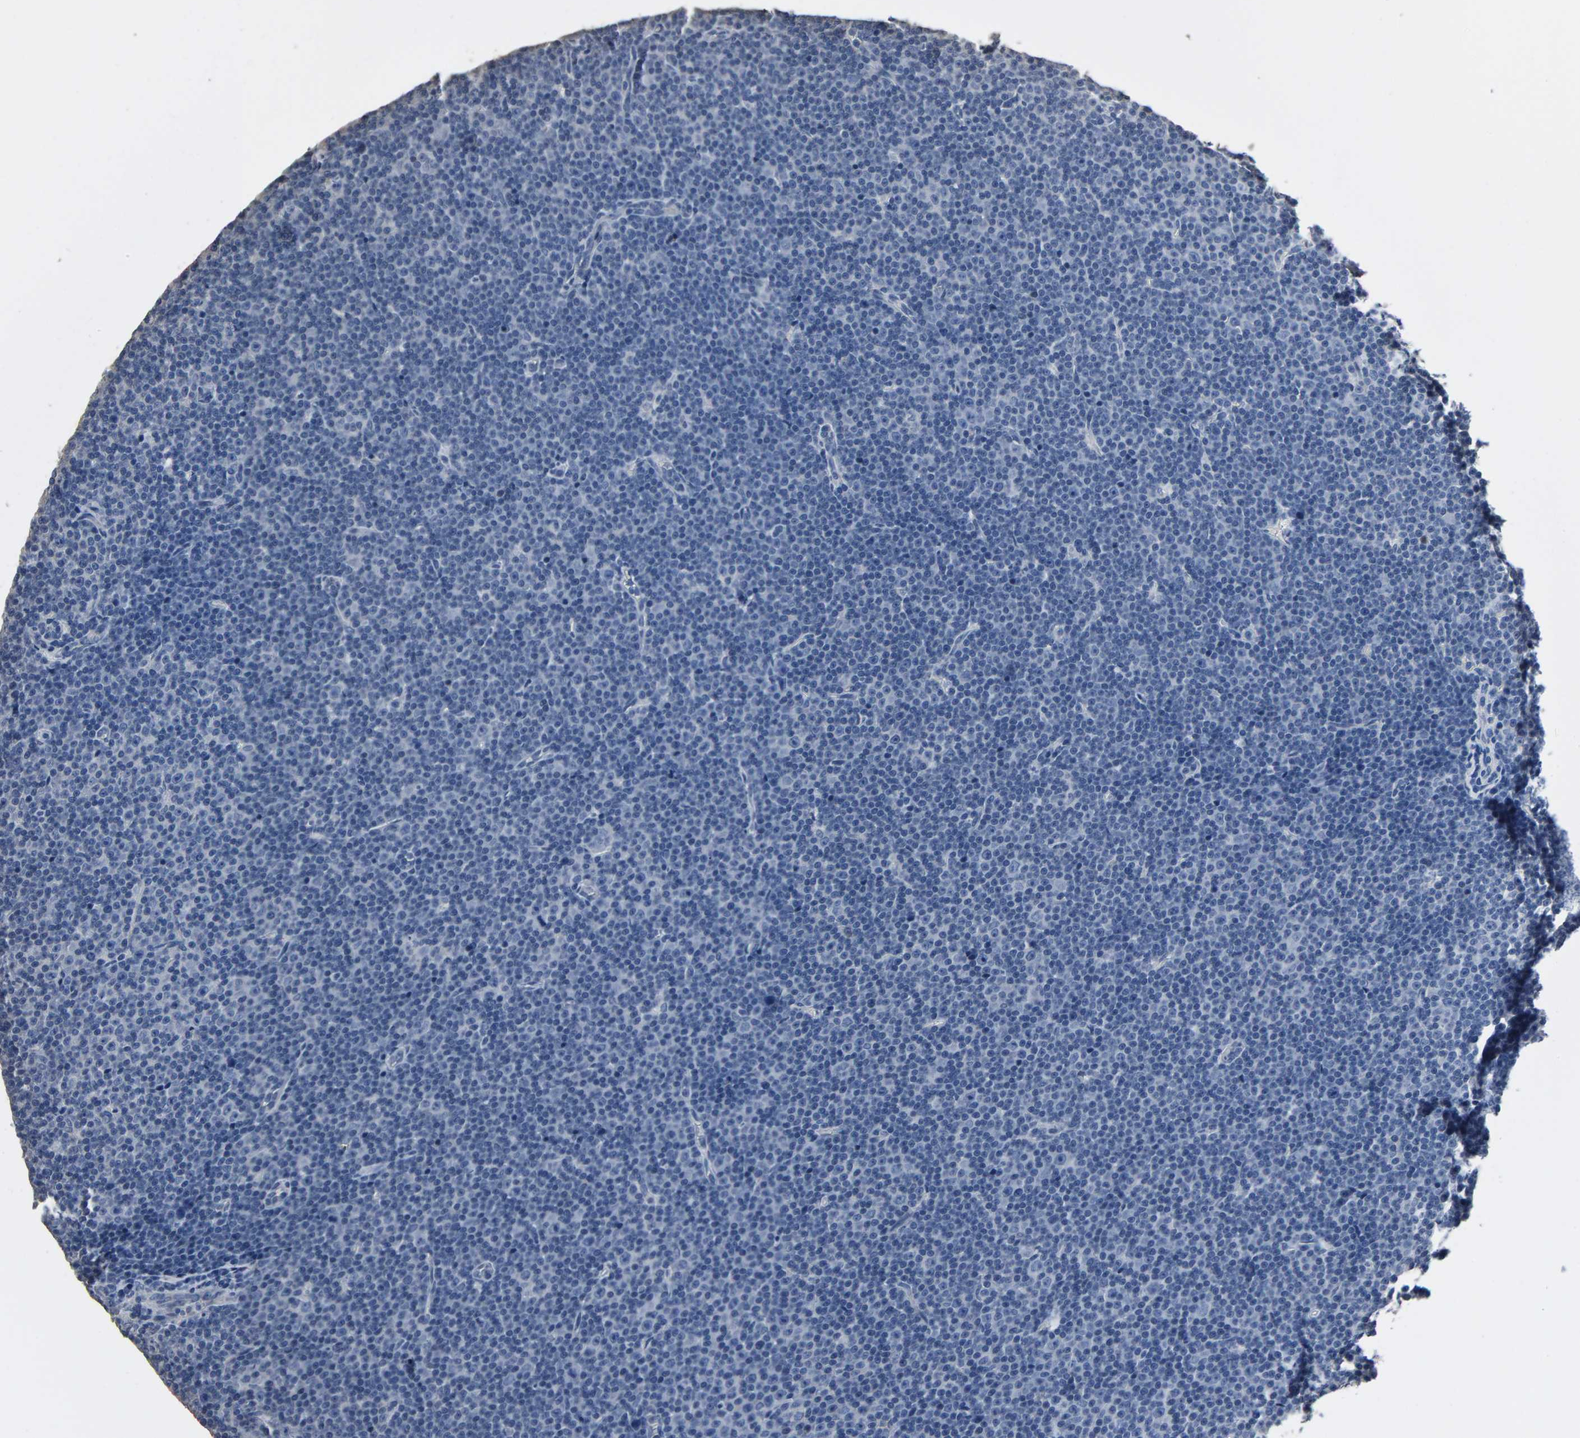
{"staining": {"intensity": "negative", "quantity": "none", "location": "none"}, "tissue": "lymphoma", "cell_type": "Tumor cells", "image_type": "cancer", "snomed": [{"axis": "morphology", "description": "Malignant lymphoma, non-Hodgkin's type, Low grade"}, {"axis": "topography", "description": "Lymph node"}], "caption": "The micrograph shows no staining of tumor cells in lymphoma.", "gene": "SOX6", "patient": {"sex": "female", "age": 67}}